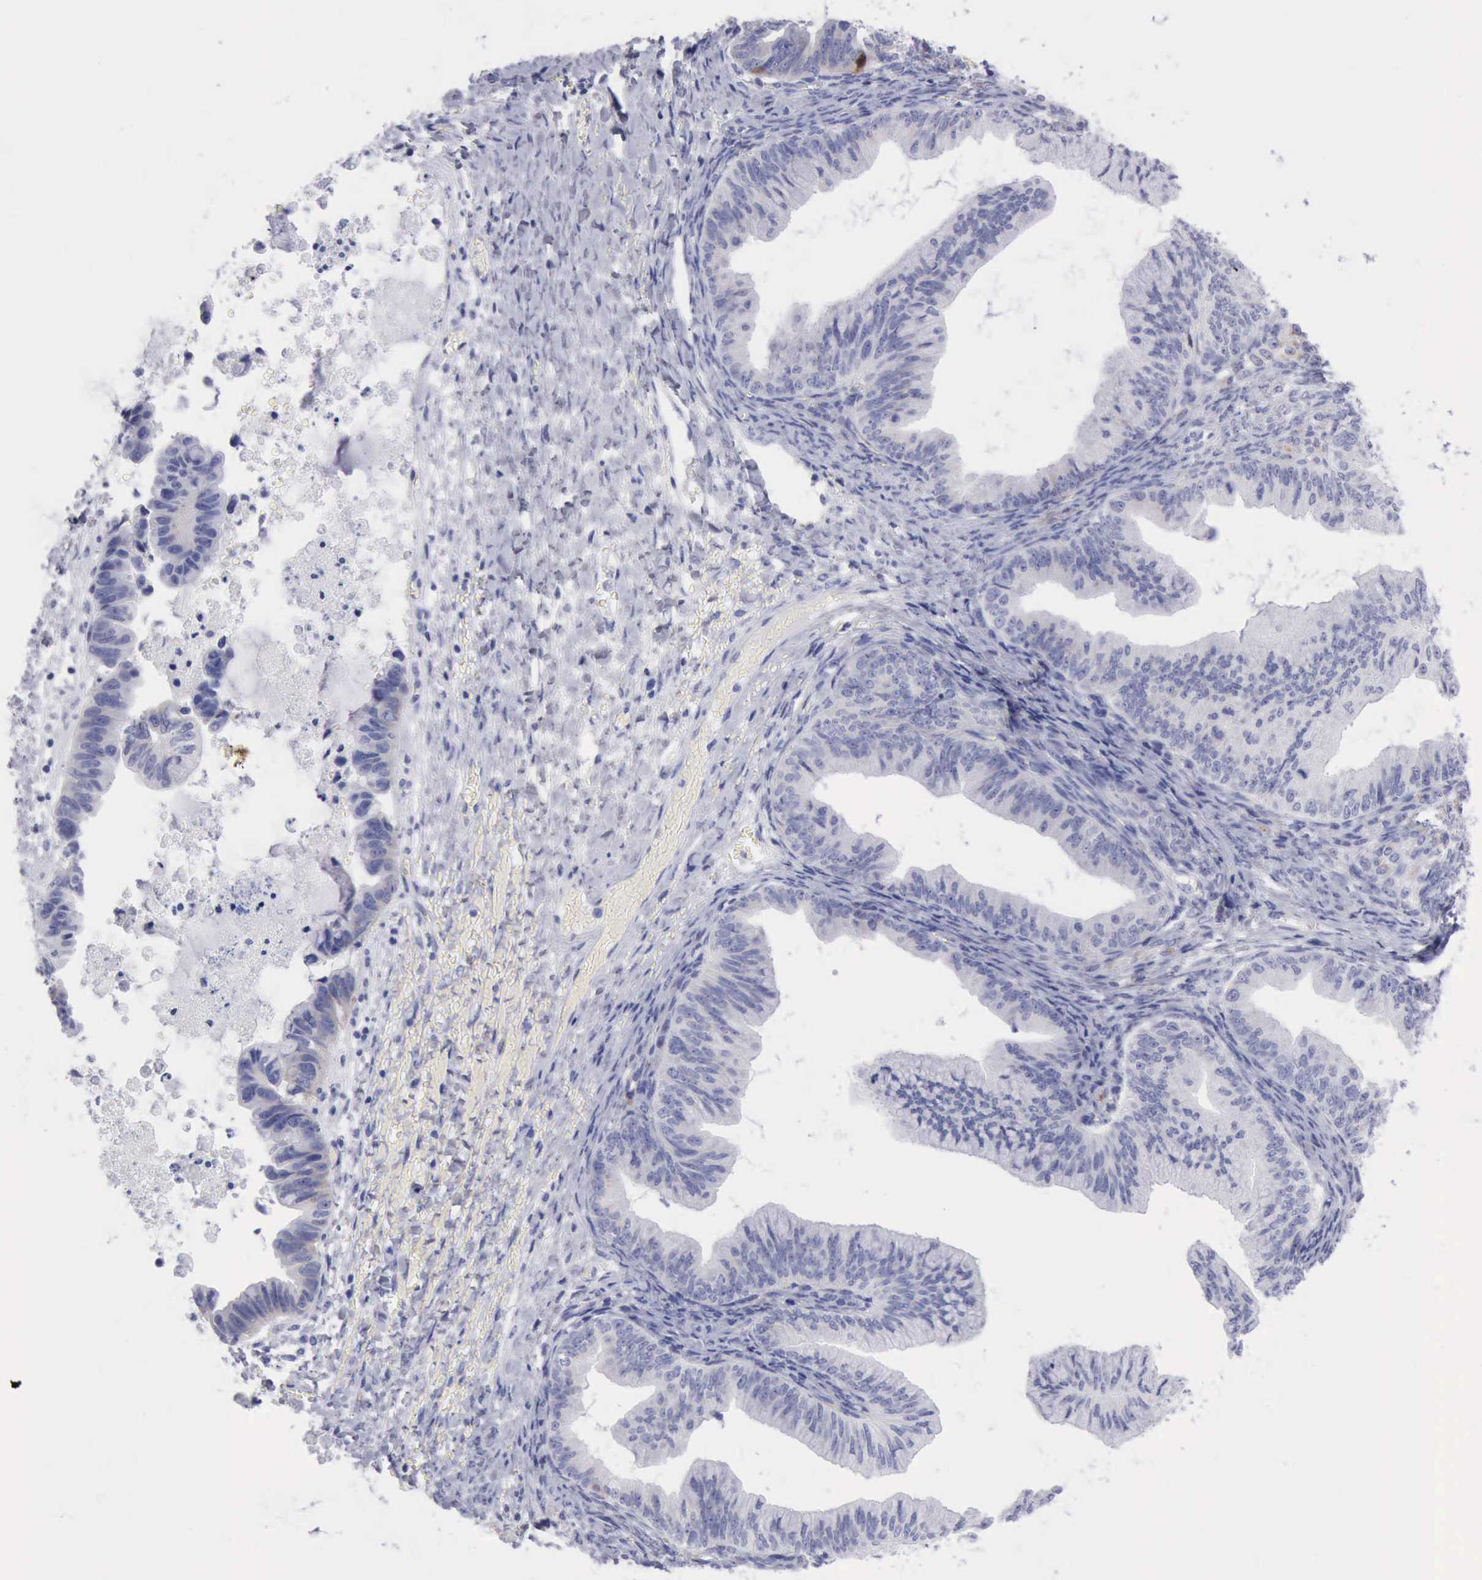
{"staining": {"intensity": "weak", "quantity": "<25%", "location": "cytoplasmic/membranous"}, "tissue": "ovarian cancer", "cell_type": "Tumor cells", "image_type": "cancer", "snomed": [{"axis": "morphology", "description": "Cystadenocarcinoma, mucinous, NOS"}, {"axis": "topography", "description": "Ovary"}], "caption": "Photomicrograph shows no protein positivity in tumor cells of ovarian mucinous cystadenocarcinoma tissue. (Brightfield microscopy of DAB immunohistochemistry (IHC) at high magnification).", "gene": "ANGEL1", "patient": {"sex": "female", "age": 36}}